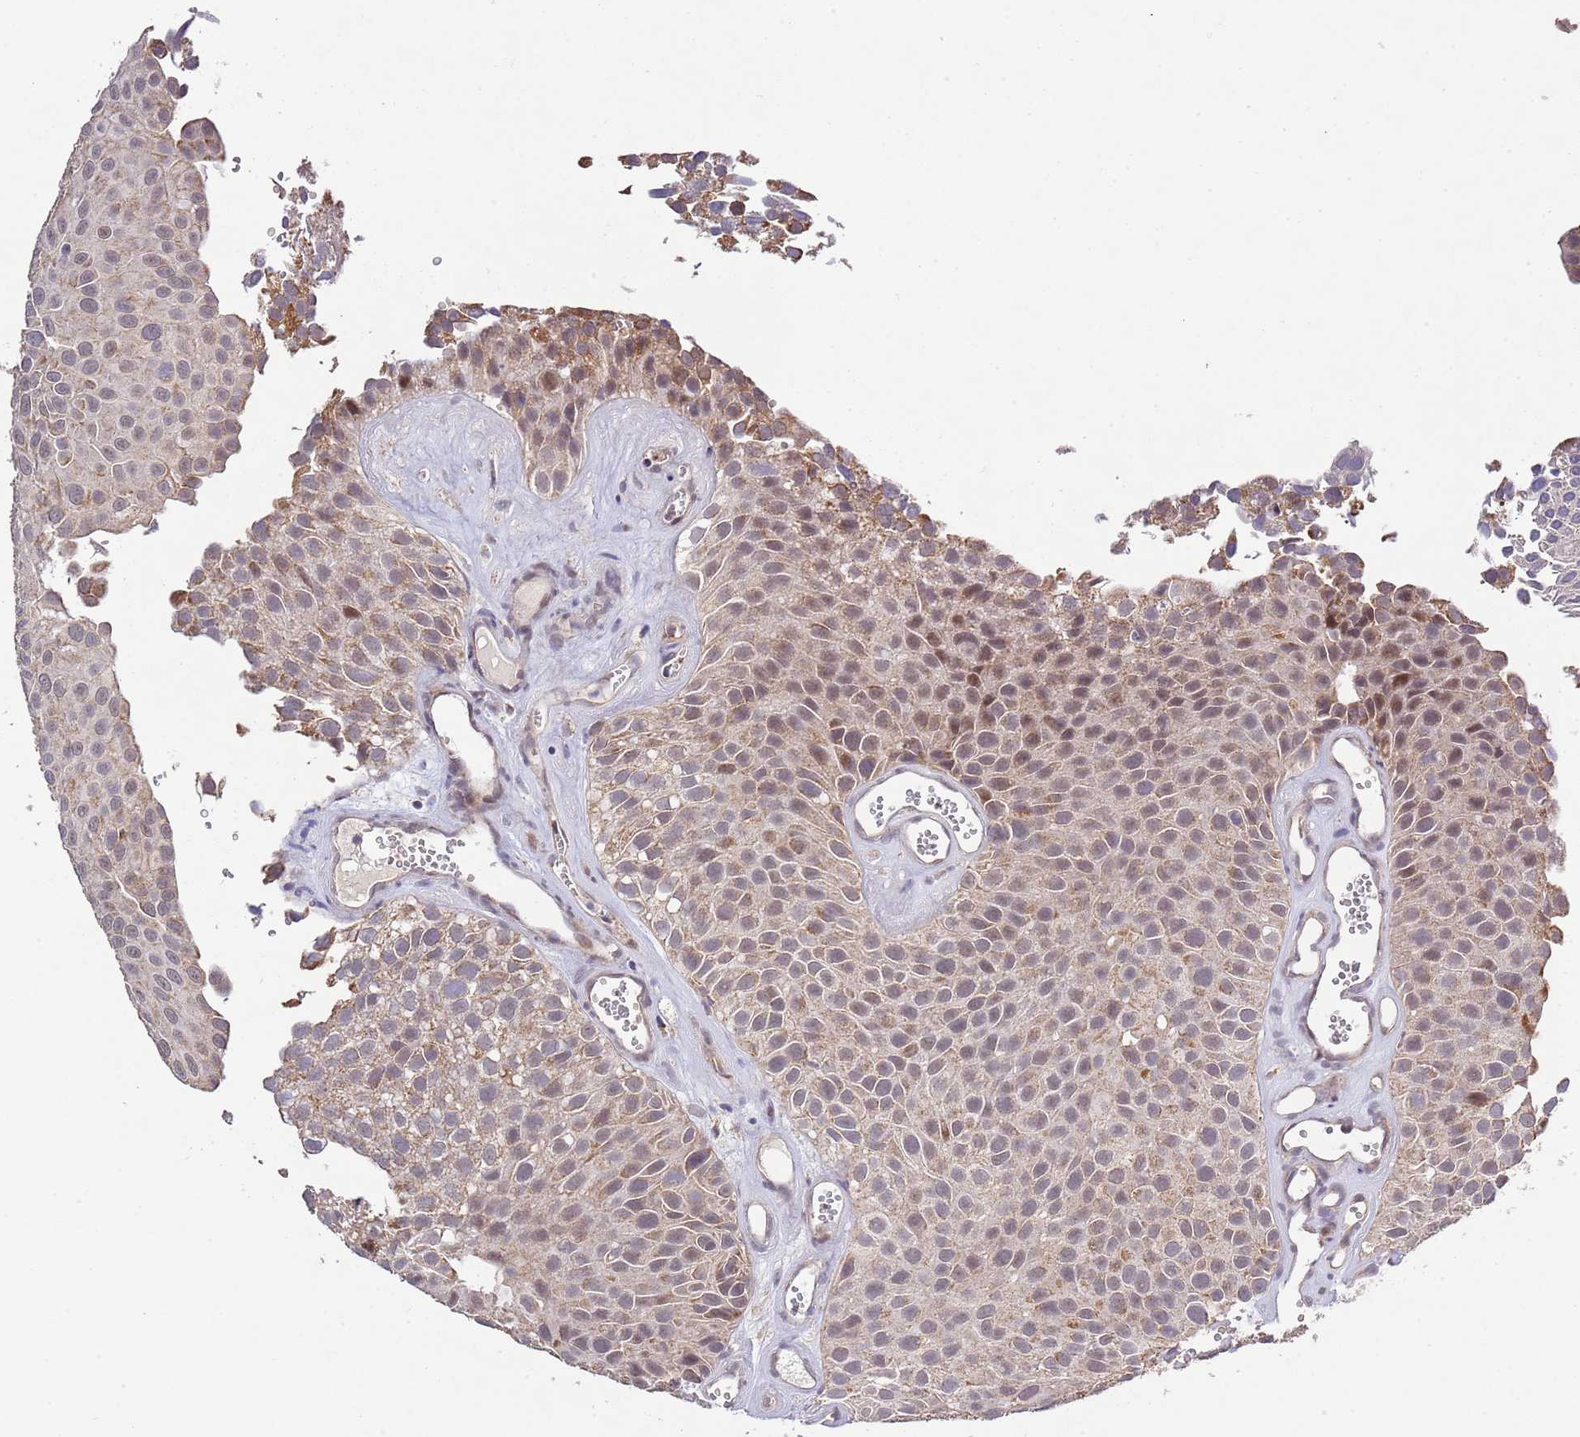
{"staining": {"intensity": "weak", "quantity": ">75%", "location": "cytoplasmic/membranous,nuclear"}, "tissue": "urothelial cancer", "cell_type": "Tumor cells", "image_type": "cancer", "snomed": [{"axis": "morphology", "description": "Urothelial carcinoma, Low grade"}, {"axis": "topography", "description": "Urinary bladder"}], "caption": "Brown immunohistochemical staining in urothelial cancer shows weak cytoplasmic/membranous and nuclear staining in about >75% of tumor cells. (IHC, brightfield microscopy, high magnification).", "gene": "IVD", "patient": {"sex": "male", "age": 88}}